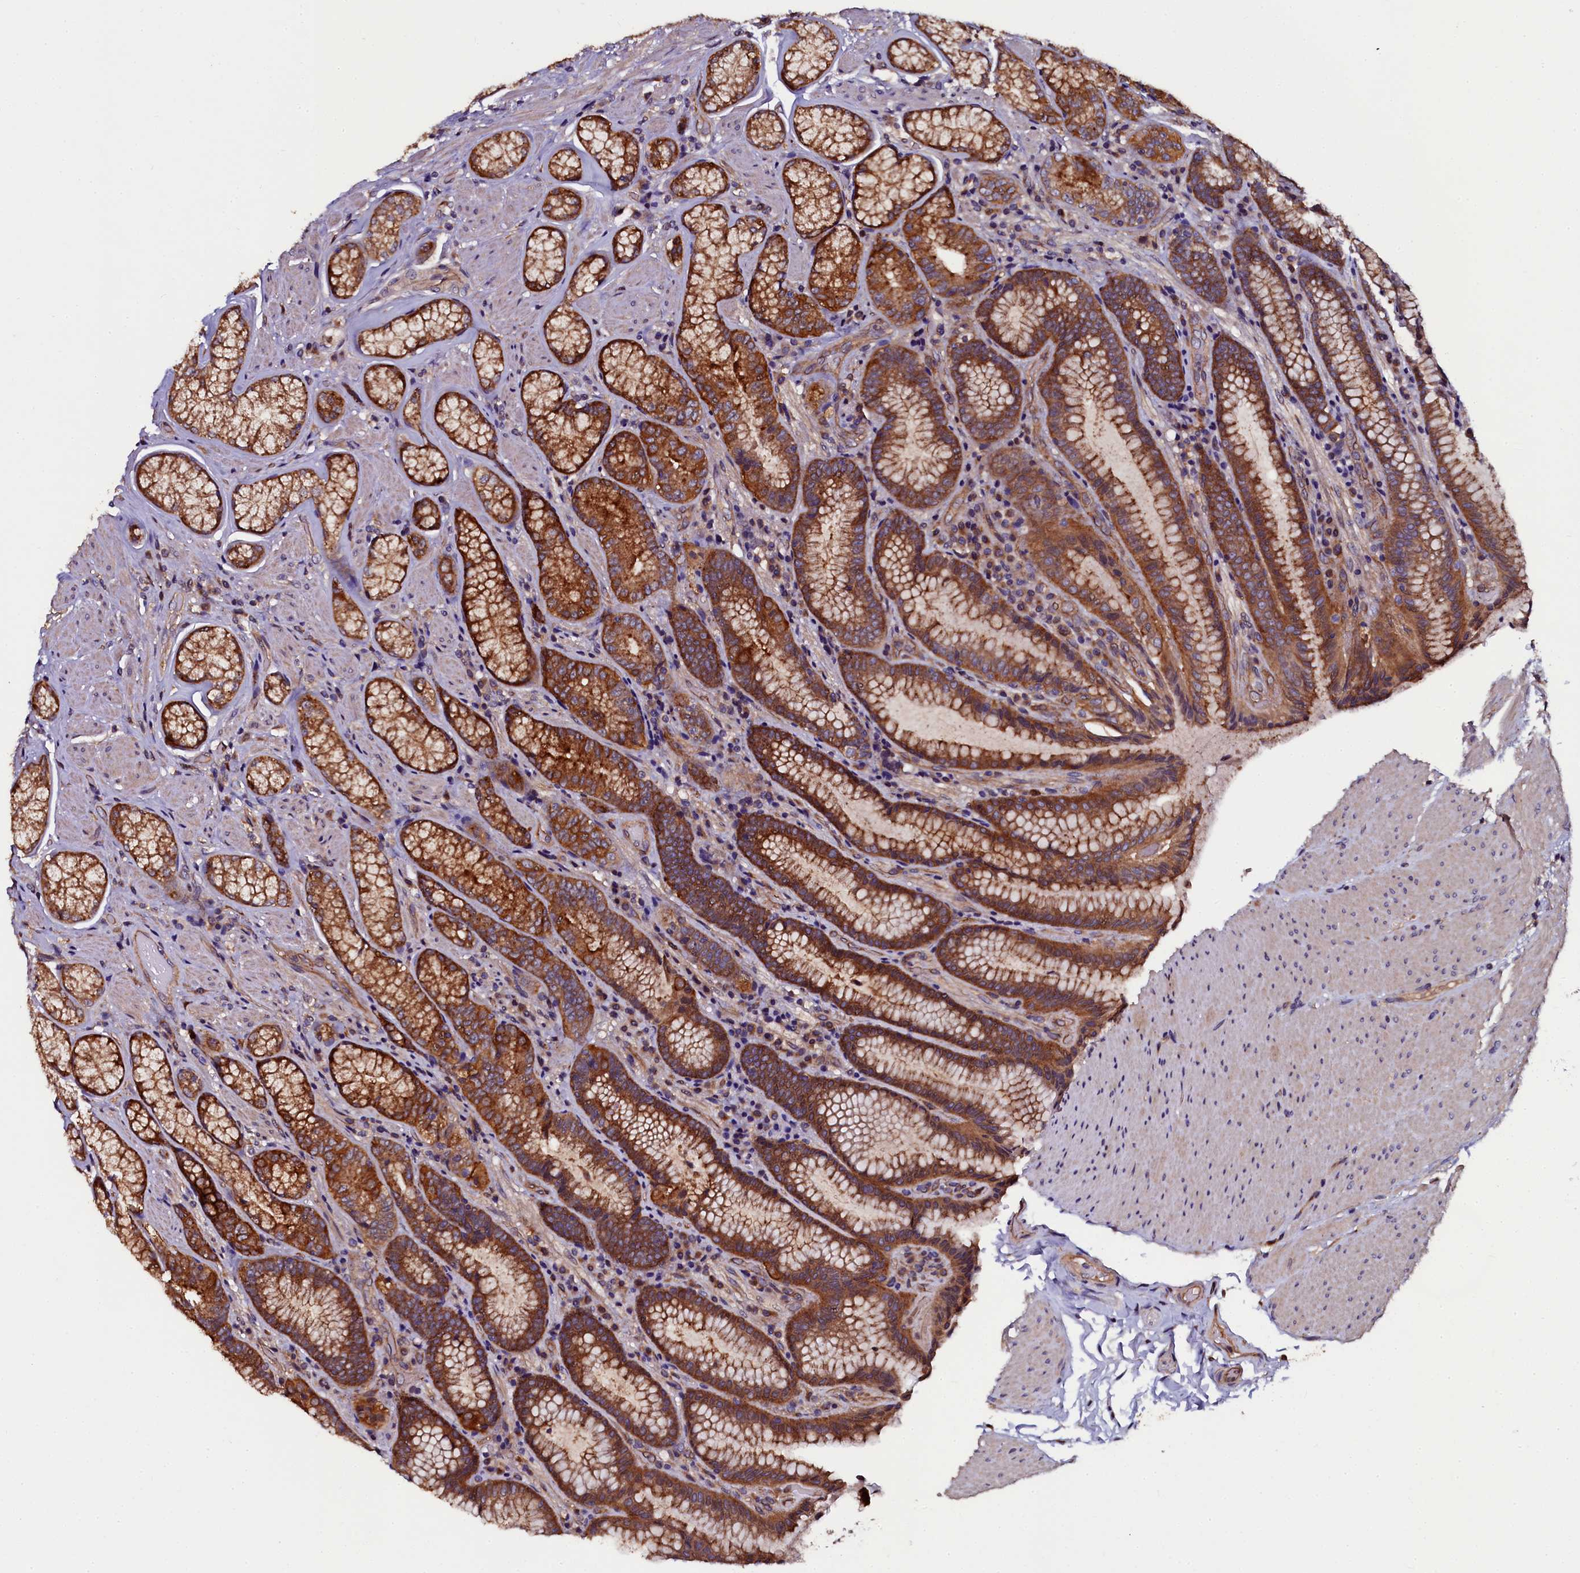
{"staining": {"intensity": "strong", "quantity": ">75%", "location": "cytoplasmic/membranous"}, "tissue": "stomach", "cell_type": "Glandular cells", "image_type": "normal", "snomed": [{"axis": "morphology", "description": "Normal tissue, NOS"}, {"axis": "topography", "description": "Stomach, upper"}, {"axis": "topography", "description": "Stomach, lower"}], "caption": "Glandular cells demonstrate high levels of strong cytoplasmic/membranous expression in approximately >75% of cells in unremarkable human stomach.", "gene": "APPL2", "patient": {"sex": "female", "age": 76}}